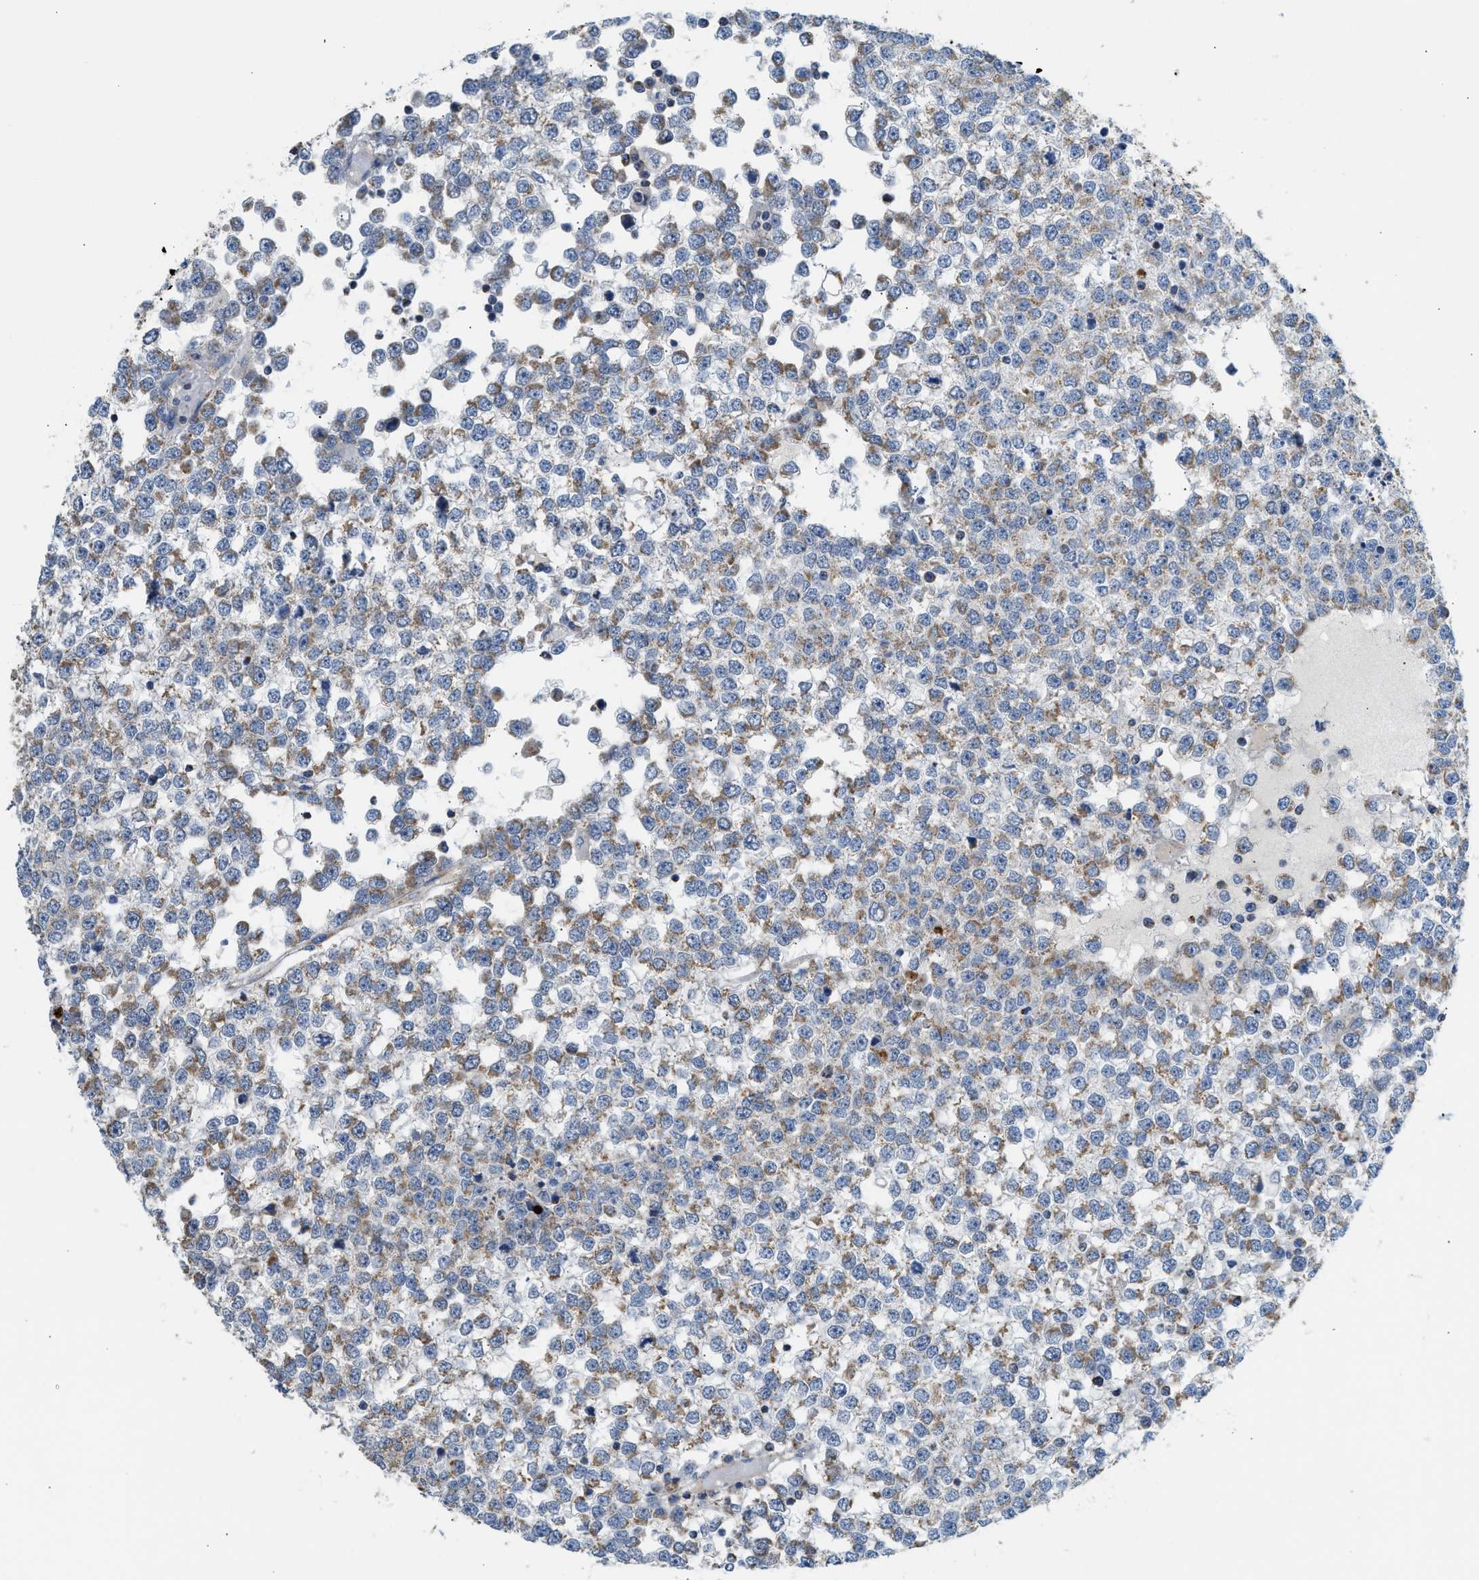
{"staining": {"intensity": "moderate", "quantity": "<25%", "location": "cytoplasmic/membranous"}, "tissue": "testis cancer", "cell_type": "Tumor cells", "image_type": "cancer", "snomed": [{"axis": "morphology", "description": "Seminoma, NOS"}, {"axis": "topography", "description": "Testis"}], "caption": "Immunohistochemistry staining of seminoma (testis), which demonstrates low levels of moderate cytoplasmic/membranous expression in approximately <25% of tumor cells indicating moderate cytoplasmic/membranous protein expression. The staining was performed using DAB (3,3'-diaminobenzidine) (brown) for protein detection and nuclei were counterstained in hematoxylin (blue).", "gene": "GOT2", "patient": {"sex": "male", "age": 65}}